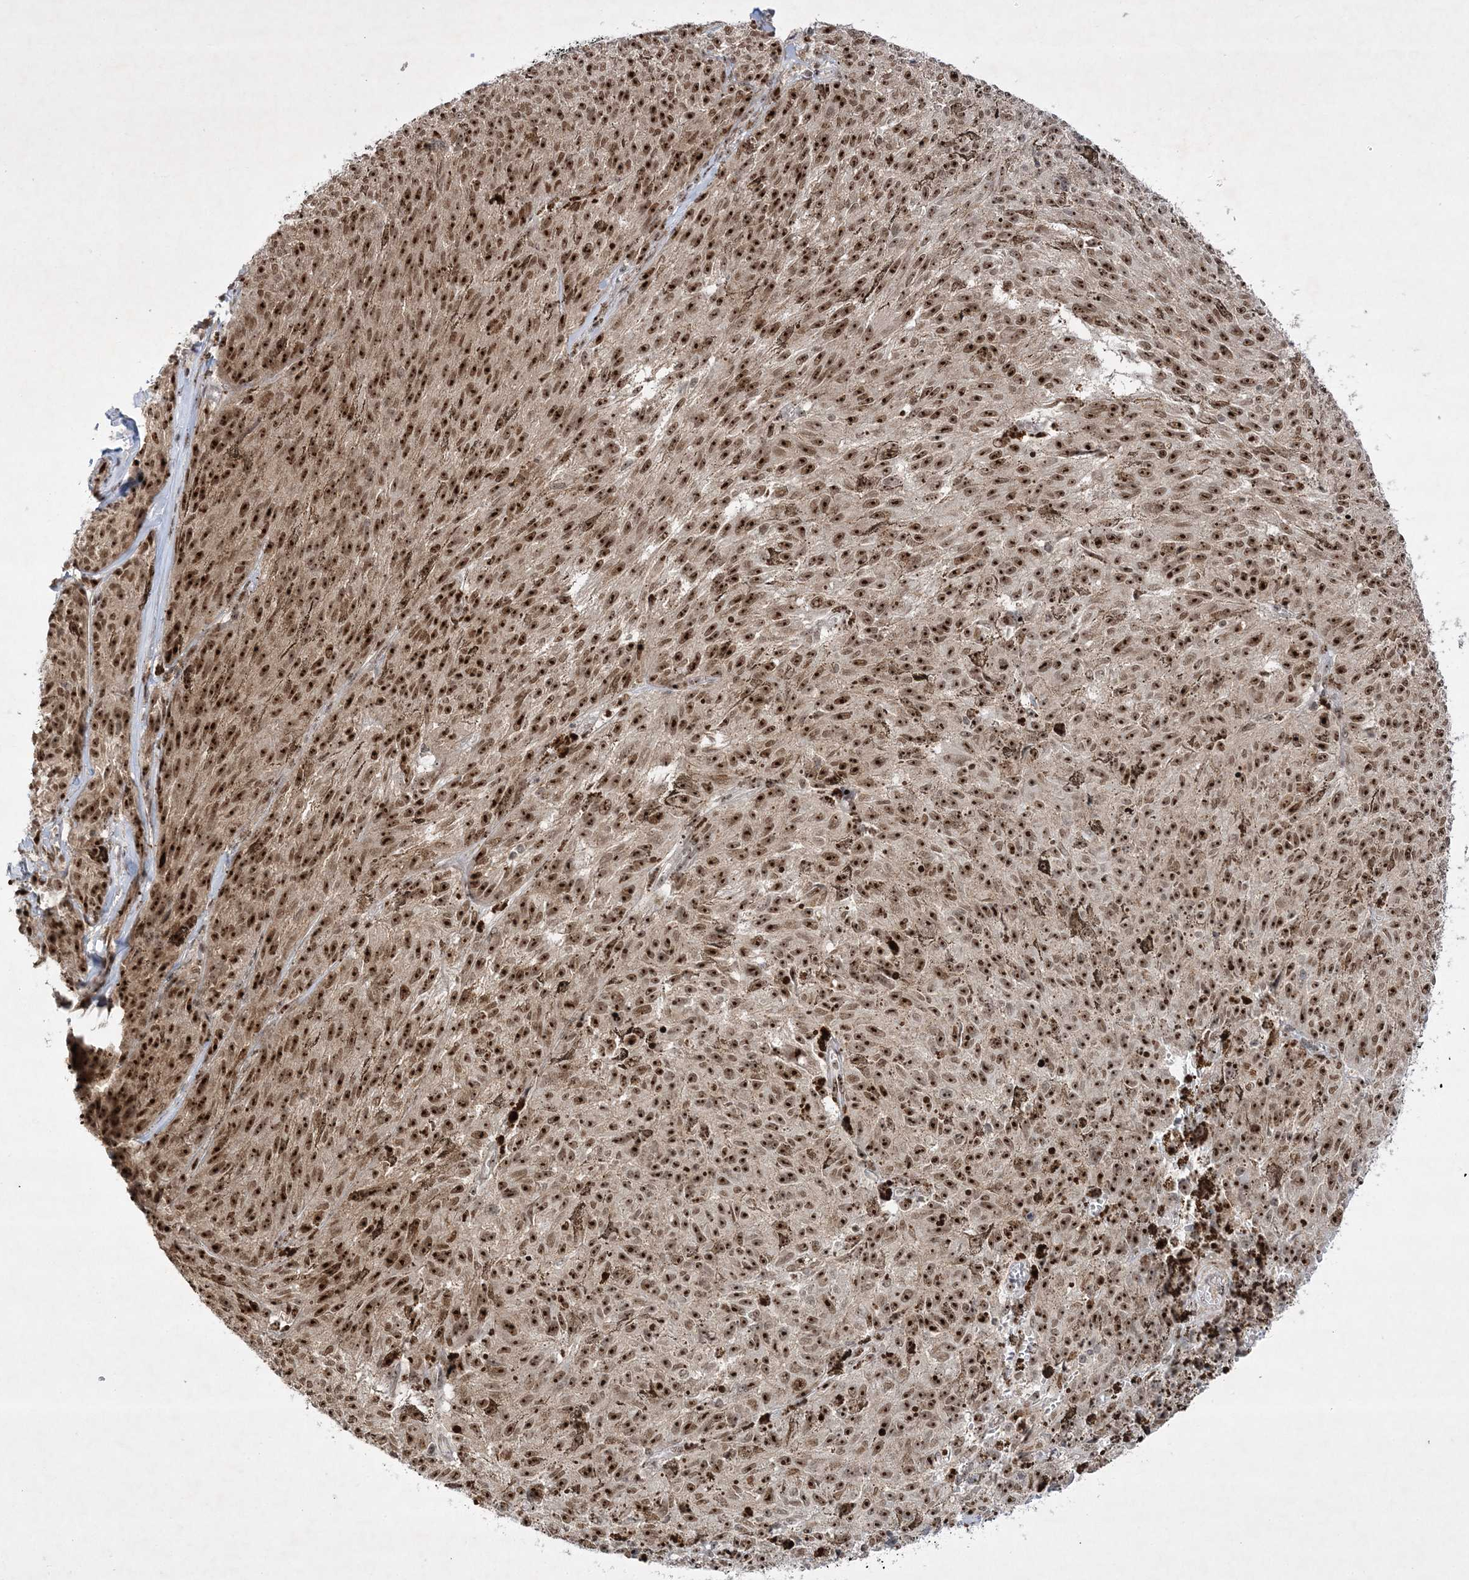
{"staining": {"intensity": "strong", "quantity": ">75%", "location": "nuclear"}, "tissue": "melanoma", "cell_type": "Tumor cells", "image_type": "cancer", "snomed": [{"axis": "morphology", "description": "Malignant melanoma, NOS"}, {"axis": "topography", "description": "Skin"}], "caption": "Immunohistochemical staining of melanoma demonstrates high levels of strong nuclear protein expression in approximately >75% of tumor cells.", "gene": "NPM3", "patient": {"sex": "female", "age": 72}}